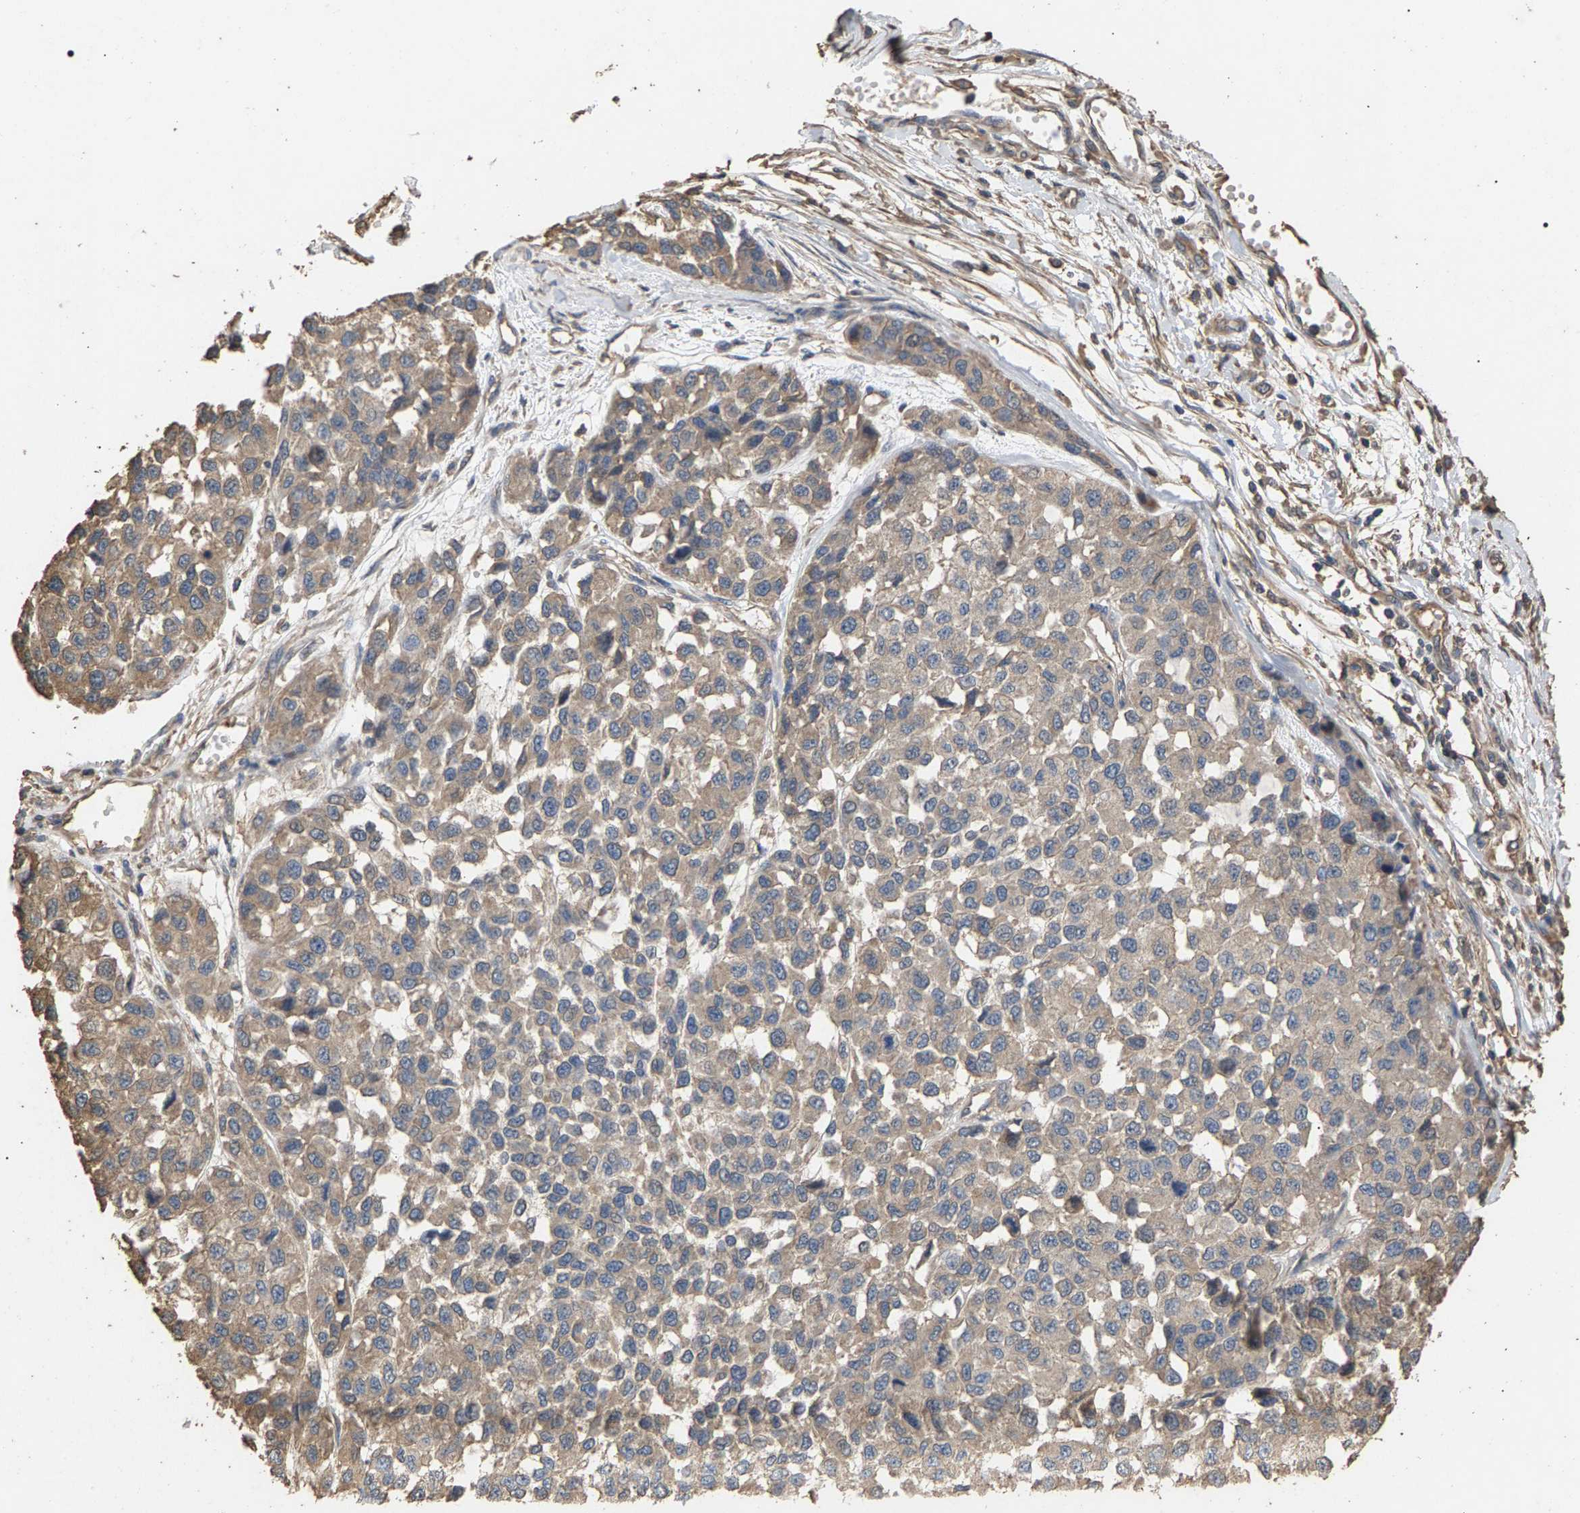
{"staining": {"intensity": "weak", "quantity": "<25%", "location": "cytoplasmic/membranous"}, "tissue": "melanoma", "cell_type": "Tumor cells", "image_type": "cancer", "snomed": [{"axis": "morphology", "description": "Malignant melanoma, NOS"}, {"axis": "topography", "description": "Skin"}], "caption": "Image shows no protein positivity in tumor cells of malignant melanoma tissue.", "gene": "HTRA3", "patient": {"sex": "male", "age": 62}}